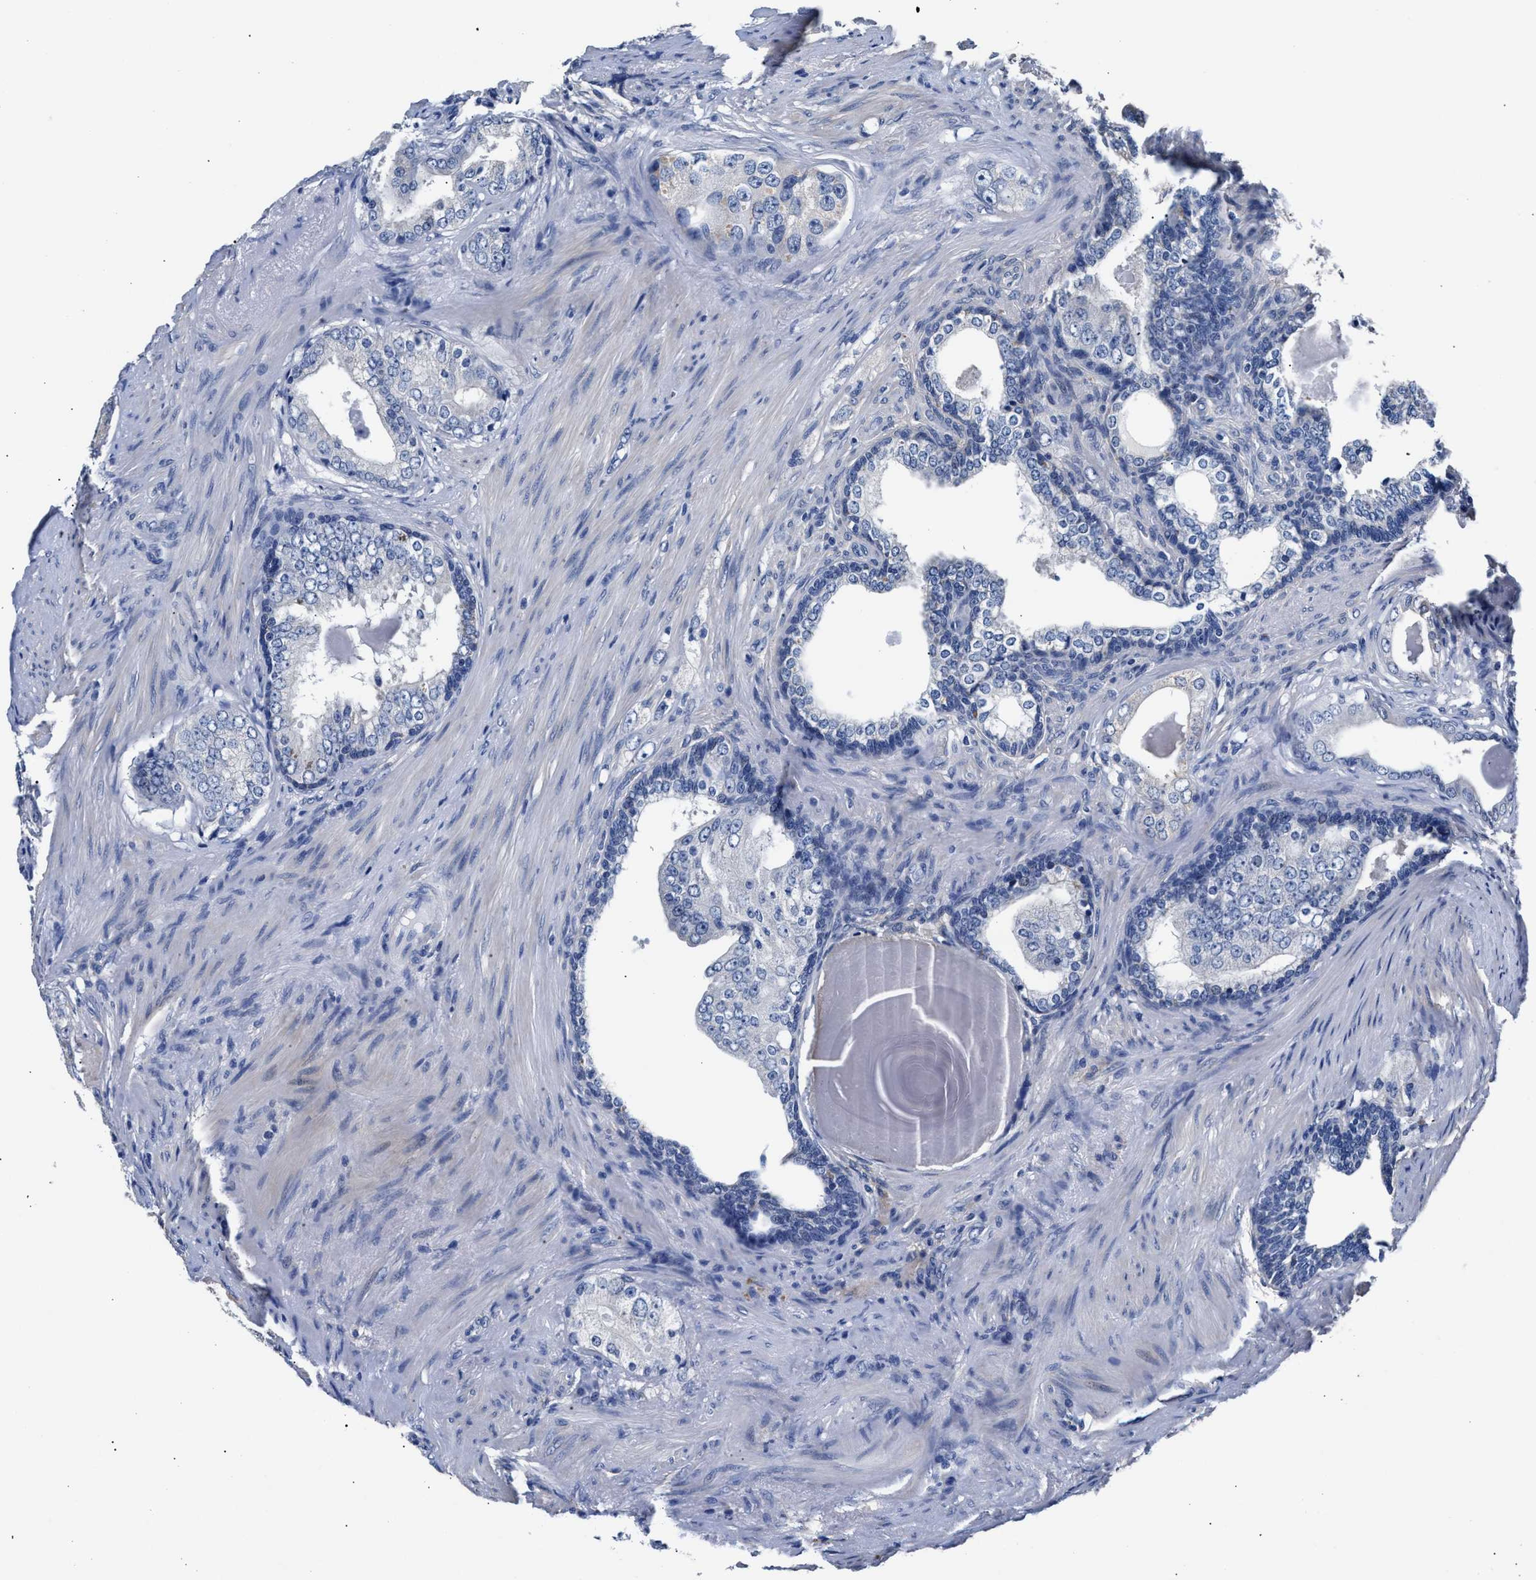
{"staining": {"intensity": "negative", "quantity": "none", "location": "none"}, "tissue": "prostate cancer", "cell_type": "Tumor cells", "image_type": "cancer", "snomed": [{"axis": "morphology", "description": "Adenocarcinoma, High grade"}, {"axis": "topography", "description": "Prostate"}], "caption": "Photomicrograph shows no significant protein expression in tumor cells of prostate cancer.", "gene": "GSTM1", "patient": {"sex": "male", "age": 66}}